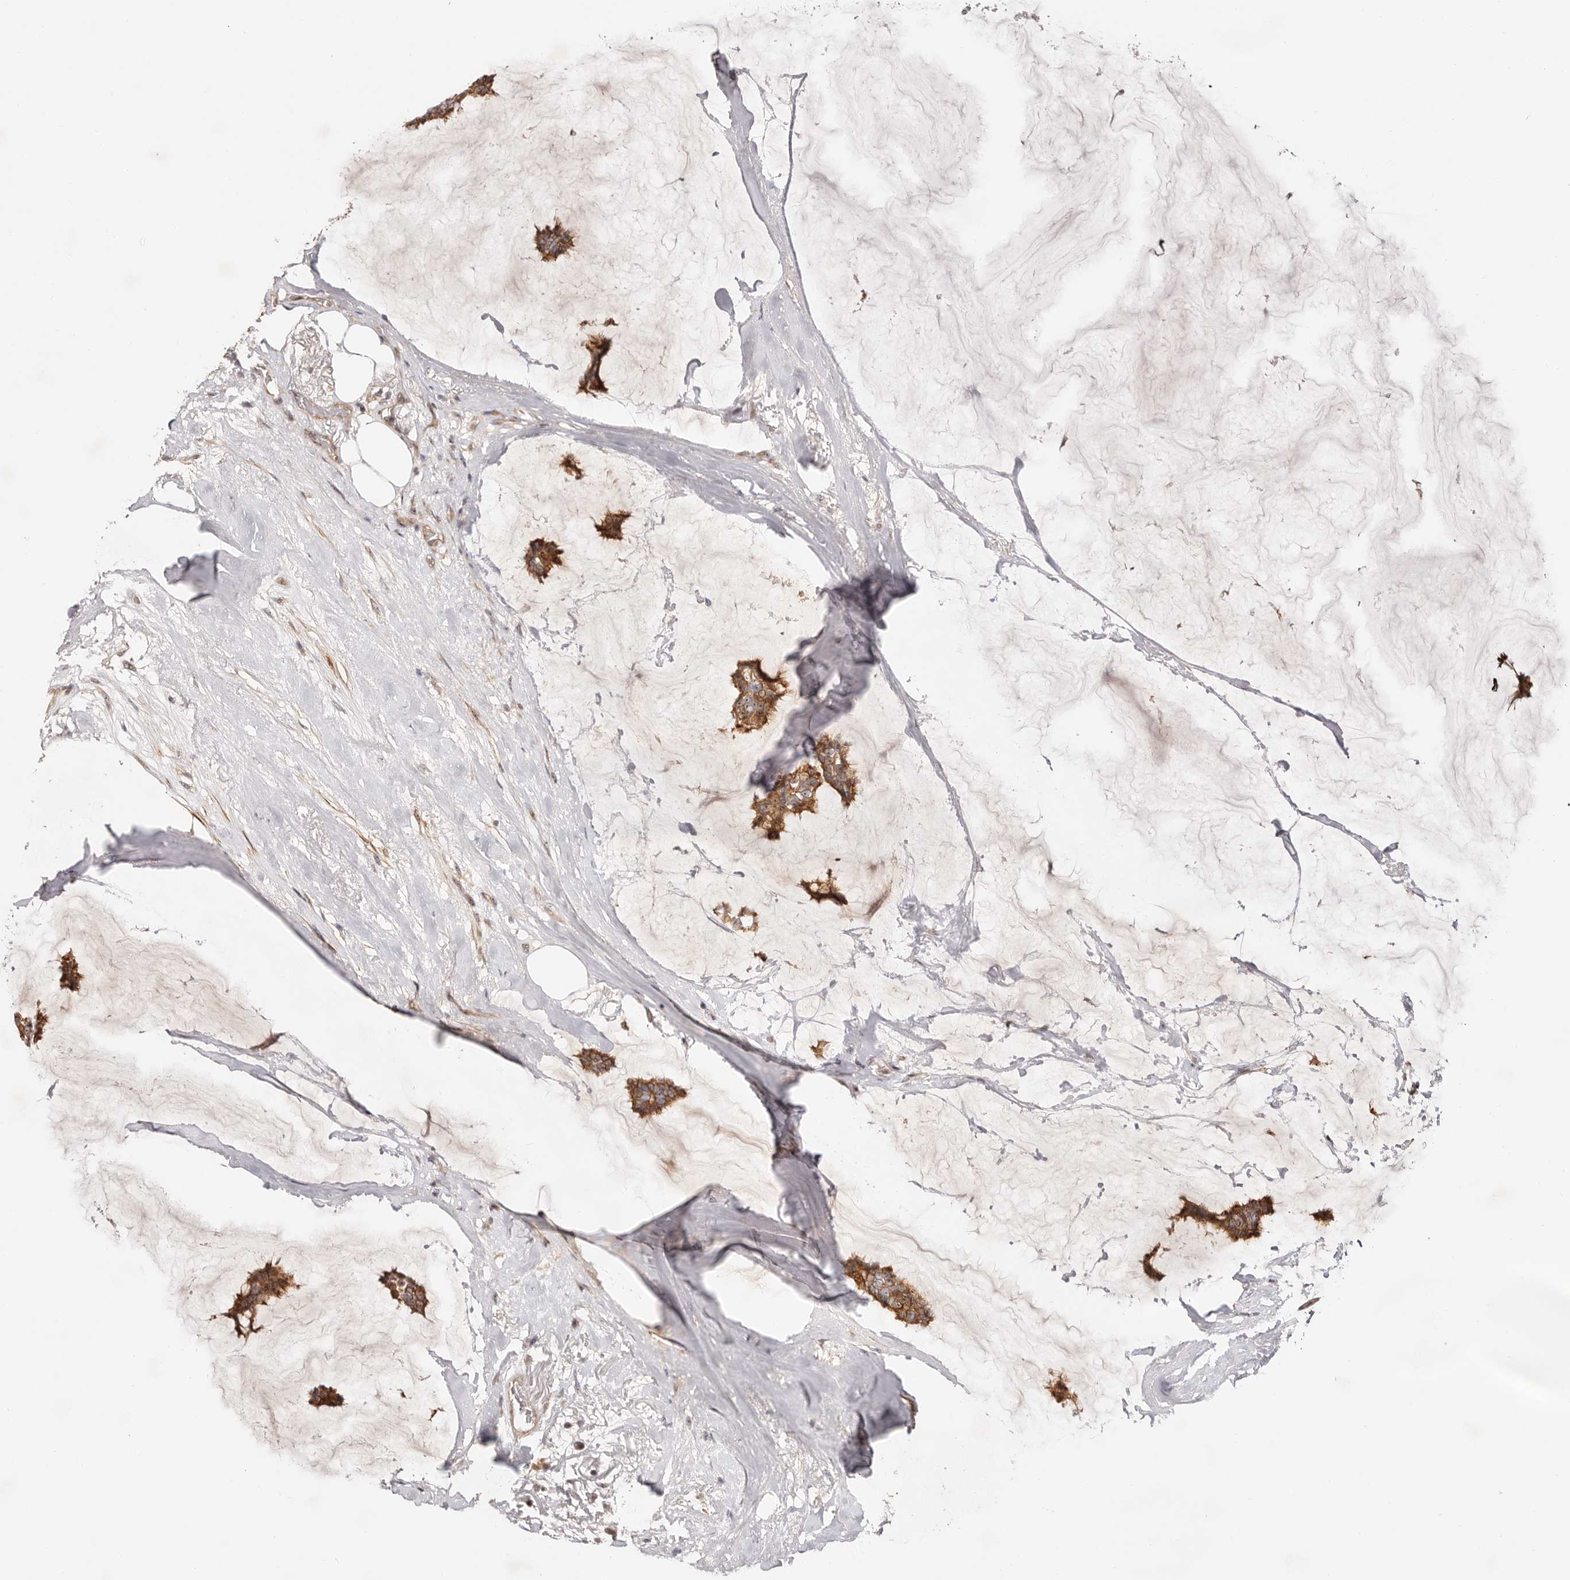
{"staining": {"intensity": "strong", "quantity": ">75%", "location": "cytoplasmic/membranous"}, "tissue": "breast cancer", "cell_type": "Tumor cells", "image_type": "cancer", "snomed": [{"axis": "morphology", "description": "Duct carcinoma"}, {"axis": "topography", "description": "Breast"}], "caption": "Tumor cells display strong cytoplasmic/membranous positivity in approximately >75% of cells in invasive ductal carcinoma (breast).", "gene": "ODF2L", "patient": {"sex": "female", "age": 93}}